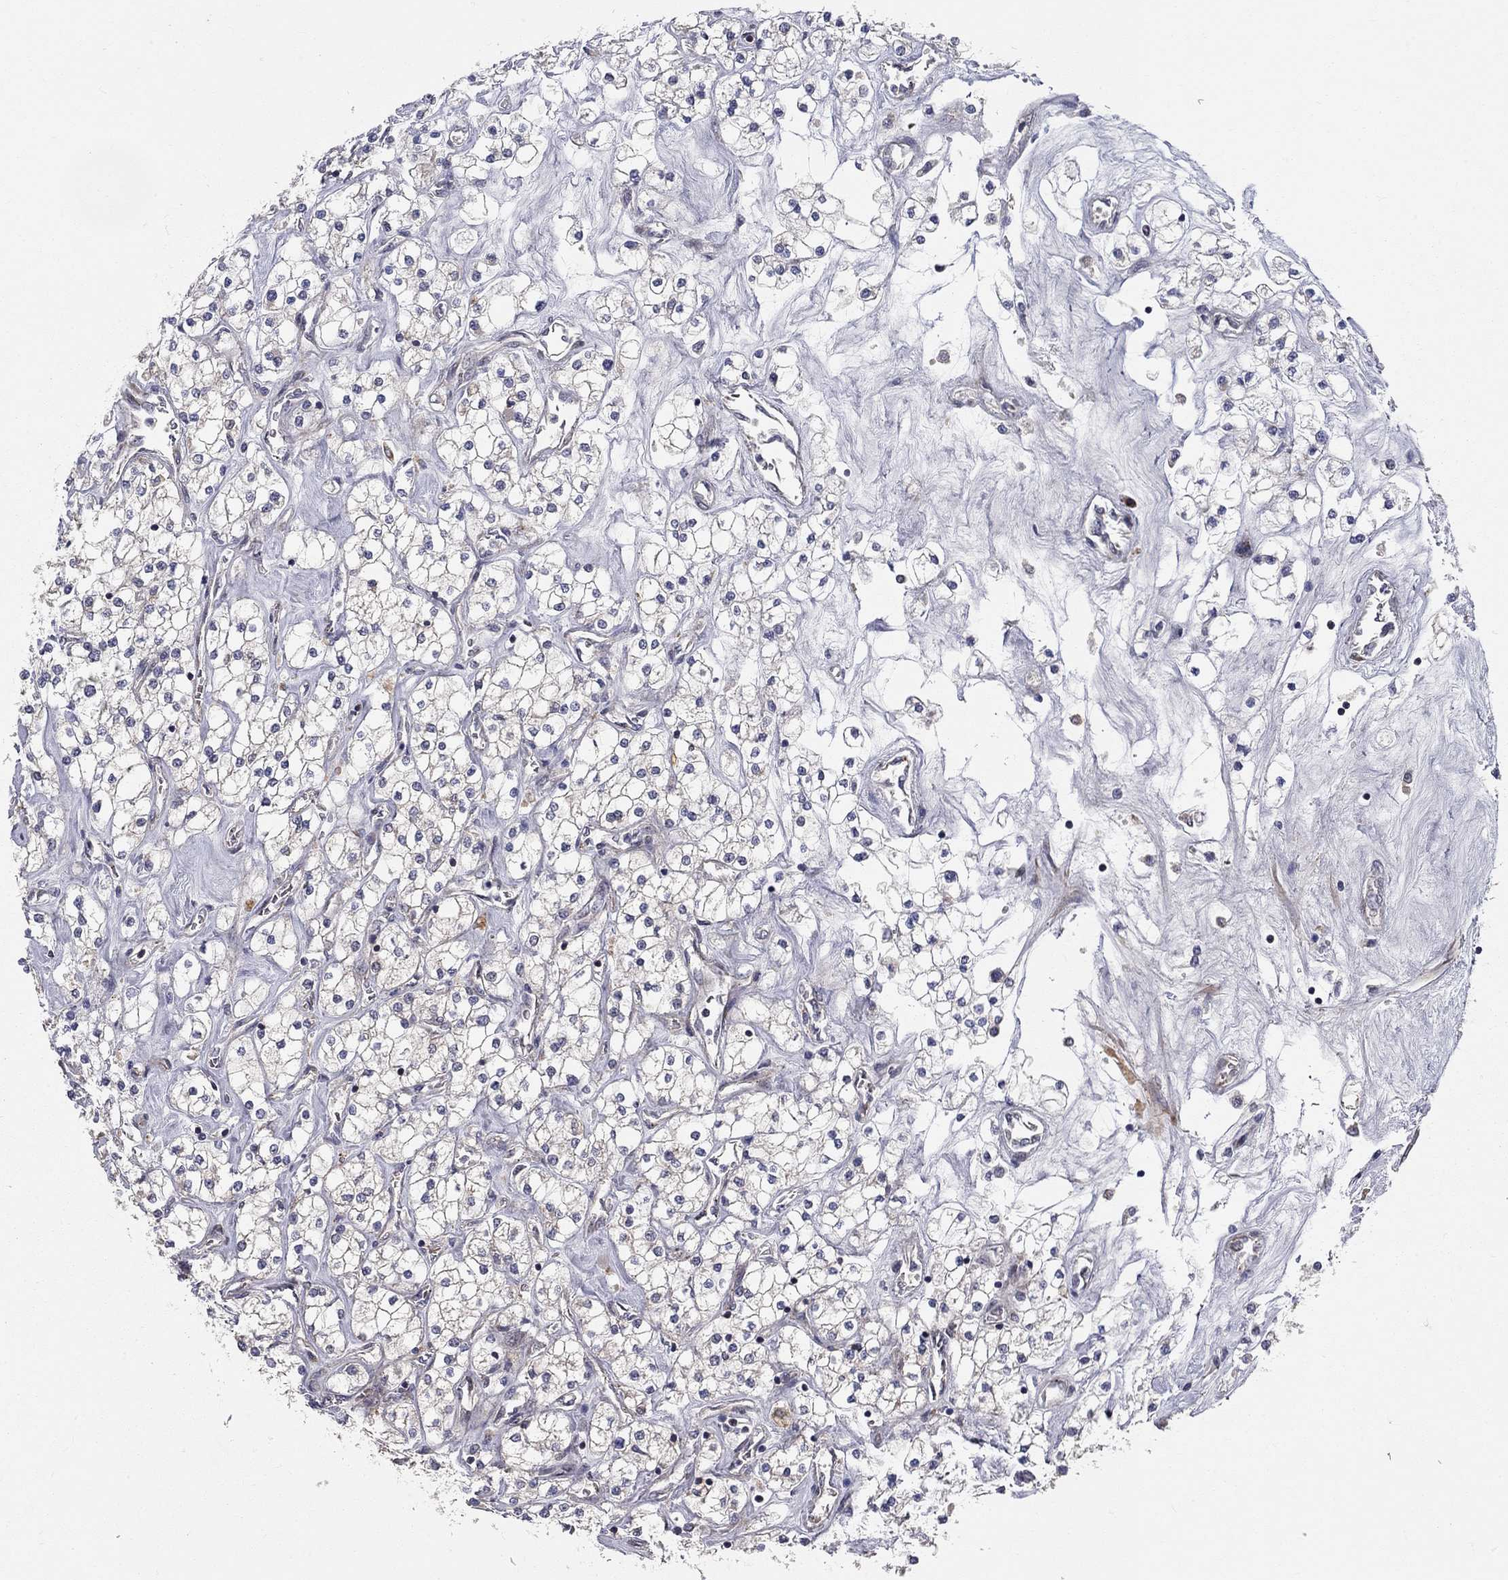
{"staining": {"intensity": "weak", "quantity": ">75%", "location": "cytoplasmic/membranous"}, "tissue": "renal cancer", "cell_type": "Tumor cells", "image_type": "cancer", "snomed": [{"axis": "morphology", "description": "Adenocarcinoma, NOS"}, {"axis": "topography", "description": "Kidney"}], "caption": "This micrograph demonstrates immunohistochemistry staining of human adenocarcinoma (renal), with low weak cytoplasmic/membranous expression in about >75% of tumor cells.", "gene": "KANSL1L", "patient": {"sex": "male", "age": 80}}